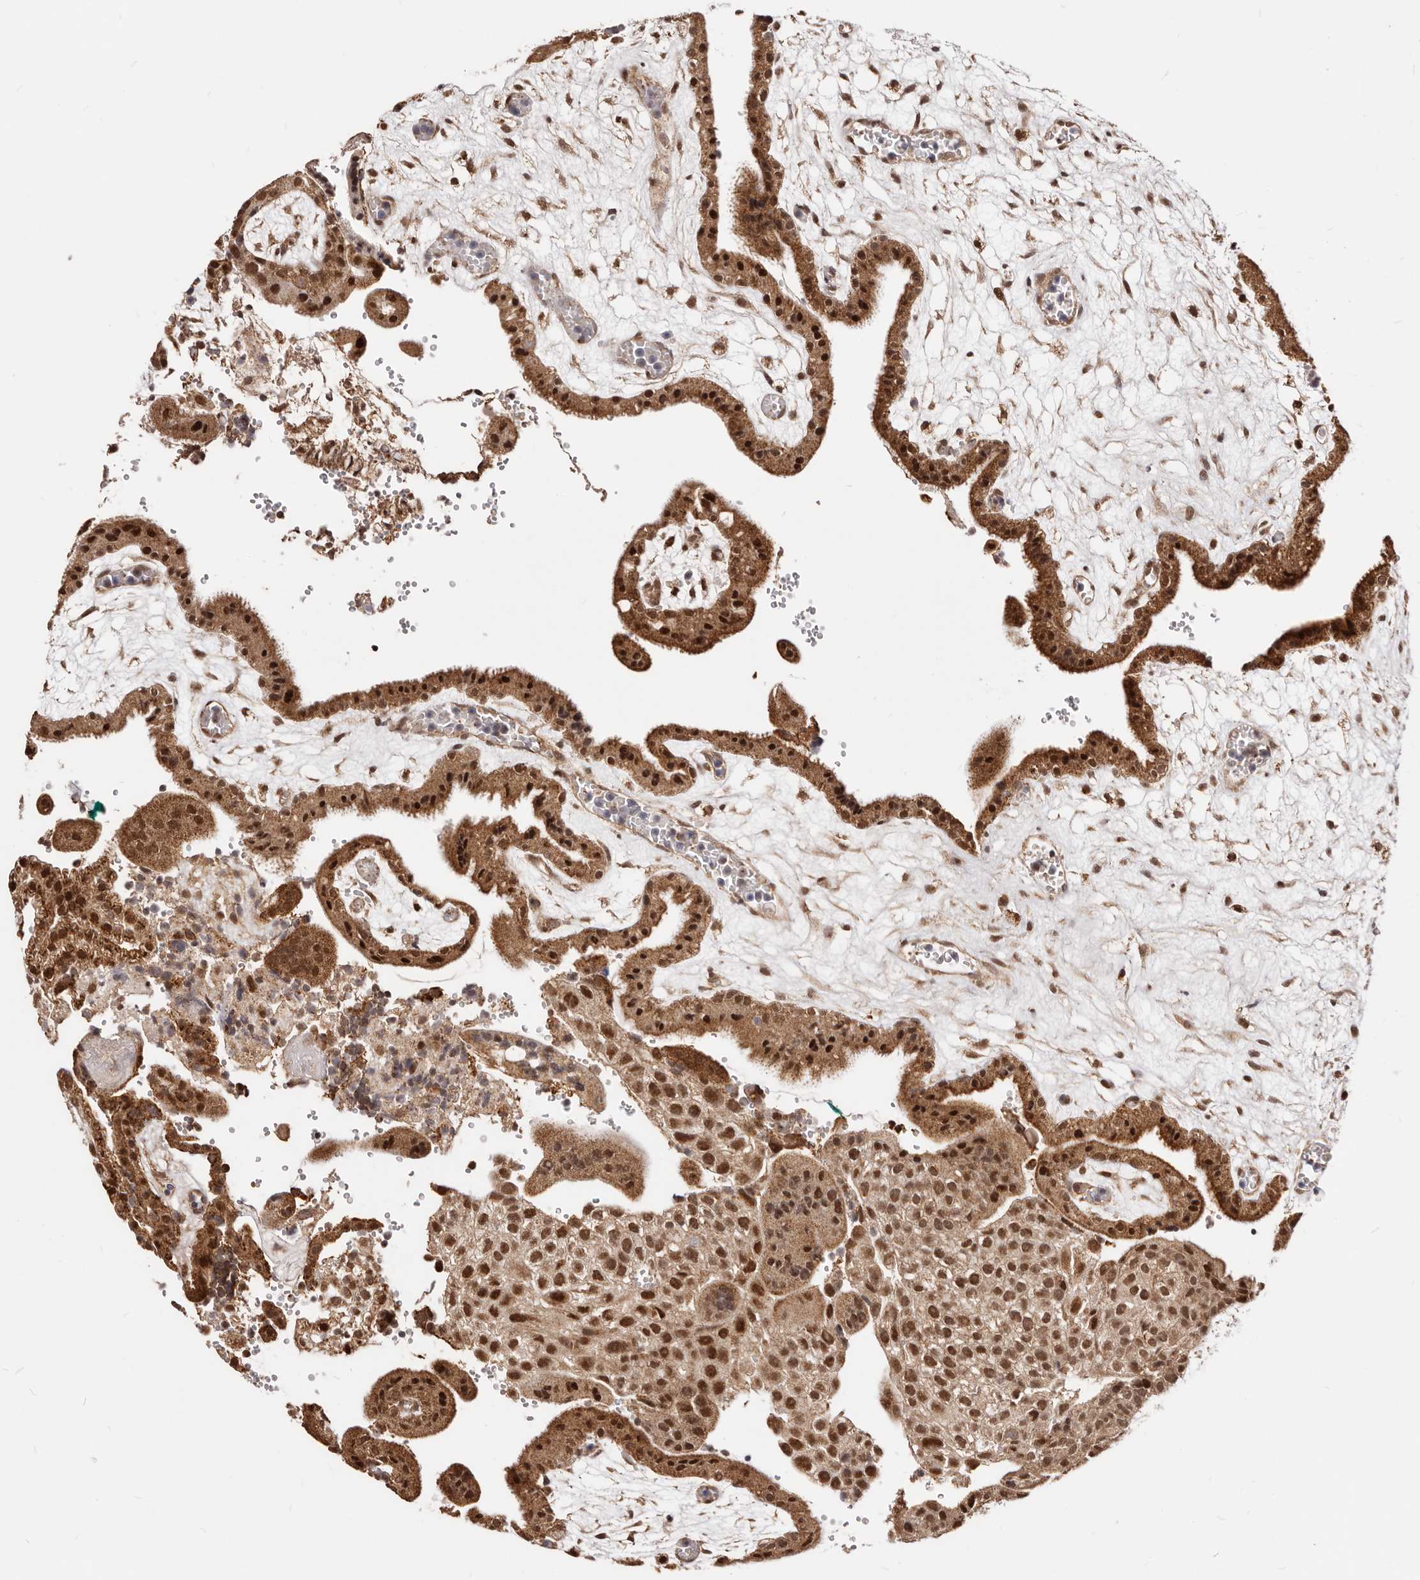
{"staining": {"intensity": "strong", "quantity": ">75%", "location": "cytoplasmic/membranous,nuclear"}, "tissue": "placenta", "cell_type": "Decidual cells", "image_type": "normal", "snomed": [{"axis": "morphology", "description": "Normal tissue, NOS"}, {"axis": "topography", "description": "Placenta"}], "caption": "Immunohistochemistry (IHC) (DAB) staining of benign human placenta demonstrates strong cytoplasmic/membranous,nuclear protein positivity in approximately >75% of decidual cells.", "gene": "SEC14L1", "patient": {"sex": "female", "age": 18}}